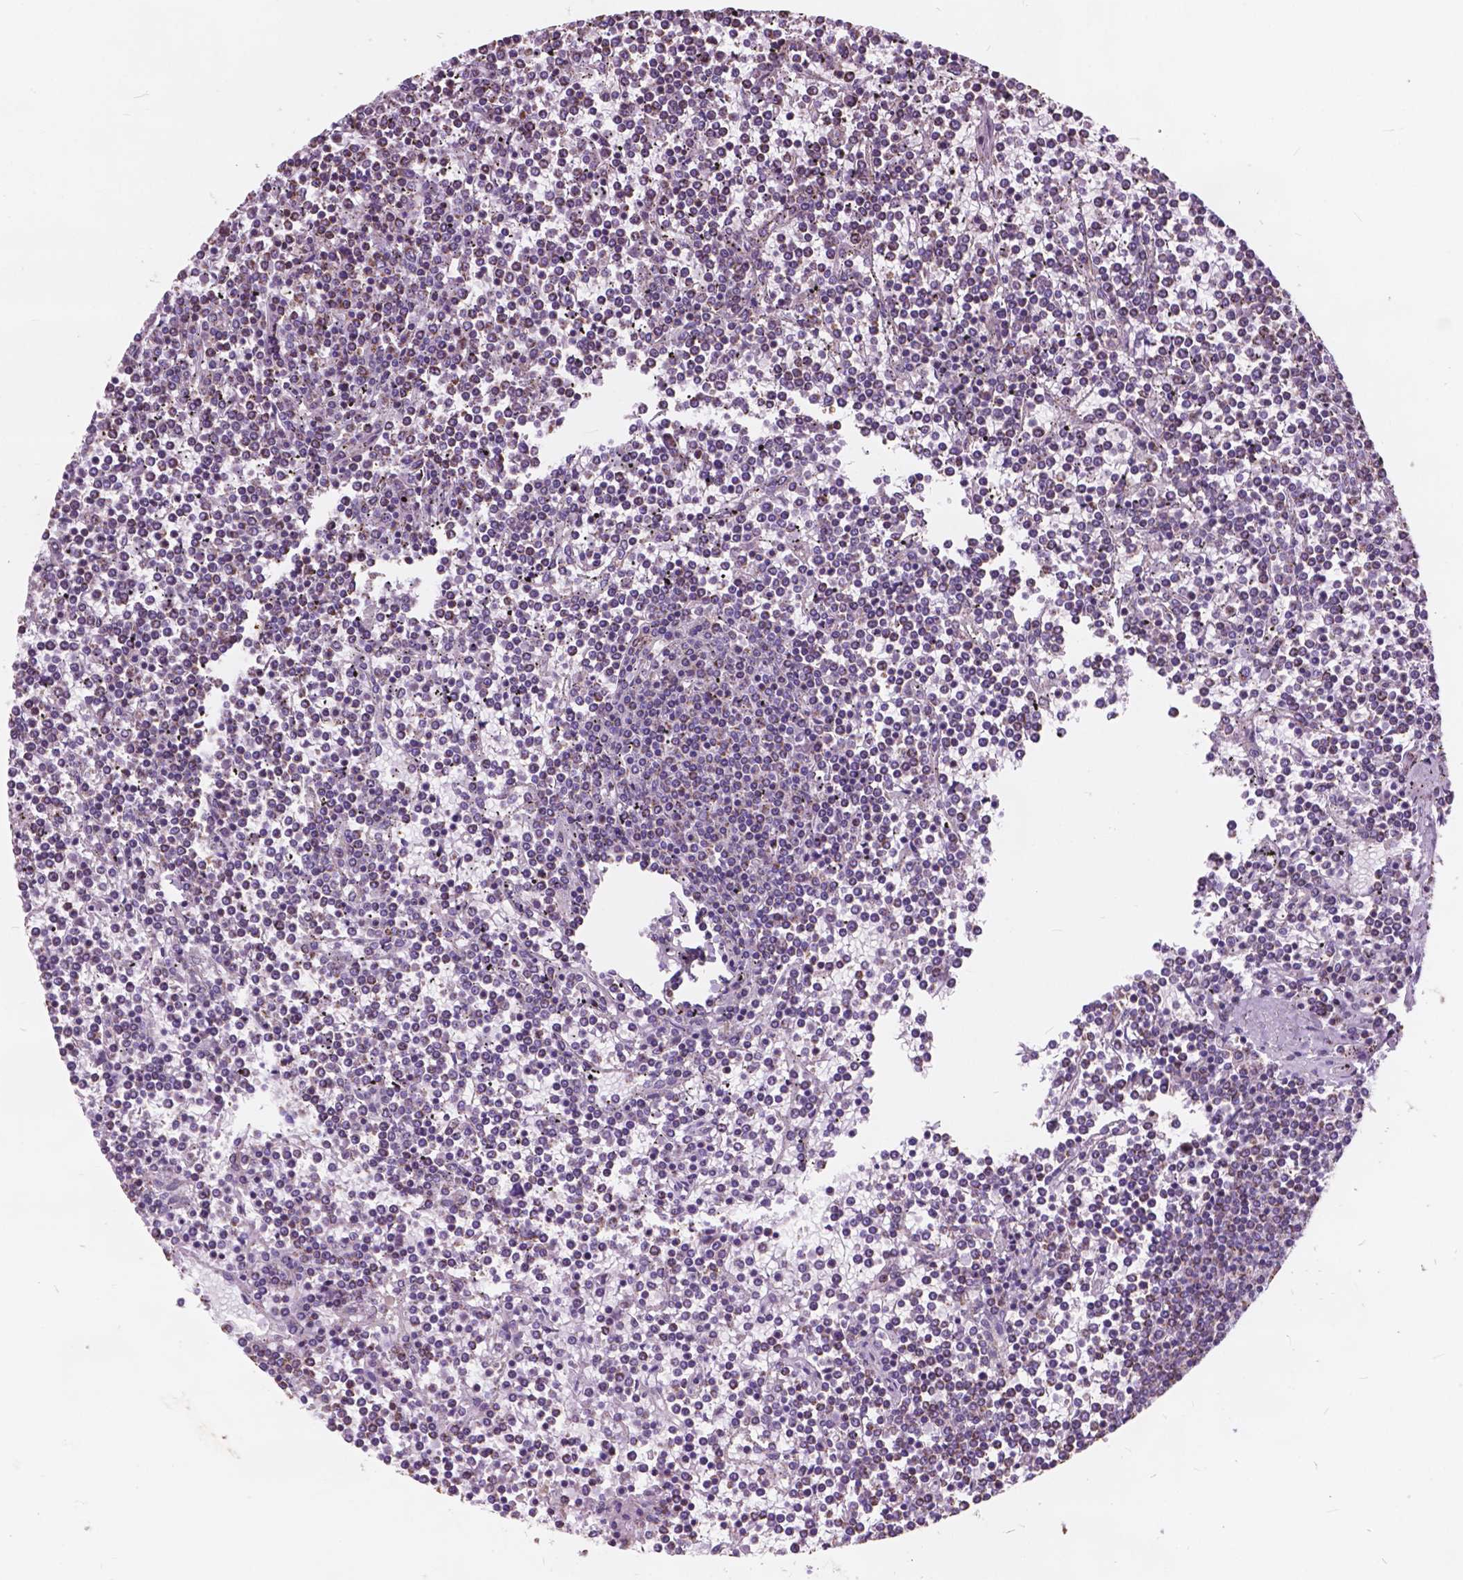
{"staining": {"intensity": "weak", "quantity": "<25%", "location": "cytoplasmic/membranous"}, "tissue": "lymphoma", "cell_type": "Tumor cells", "image_type": "cancer", "snomed": [{"axis": "morphology", "description": "Malignant lymphoma, non-Hodgkin's type, Low grade"}, {"axis": "topography", "description": "Spleen"}], "caption": "A photomicrograph of malignant lymphoma, non-Hodgkin's type (low-grade) stained for a protein displays no brown staining in tumor cells.", "gene": "SCOC", "patient": {"sex": "female", "age": 19}}